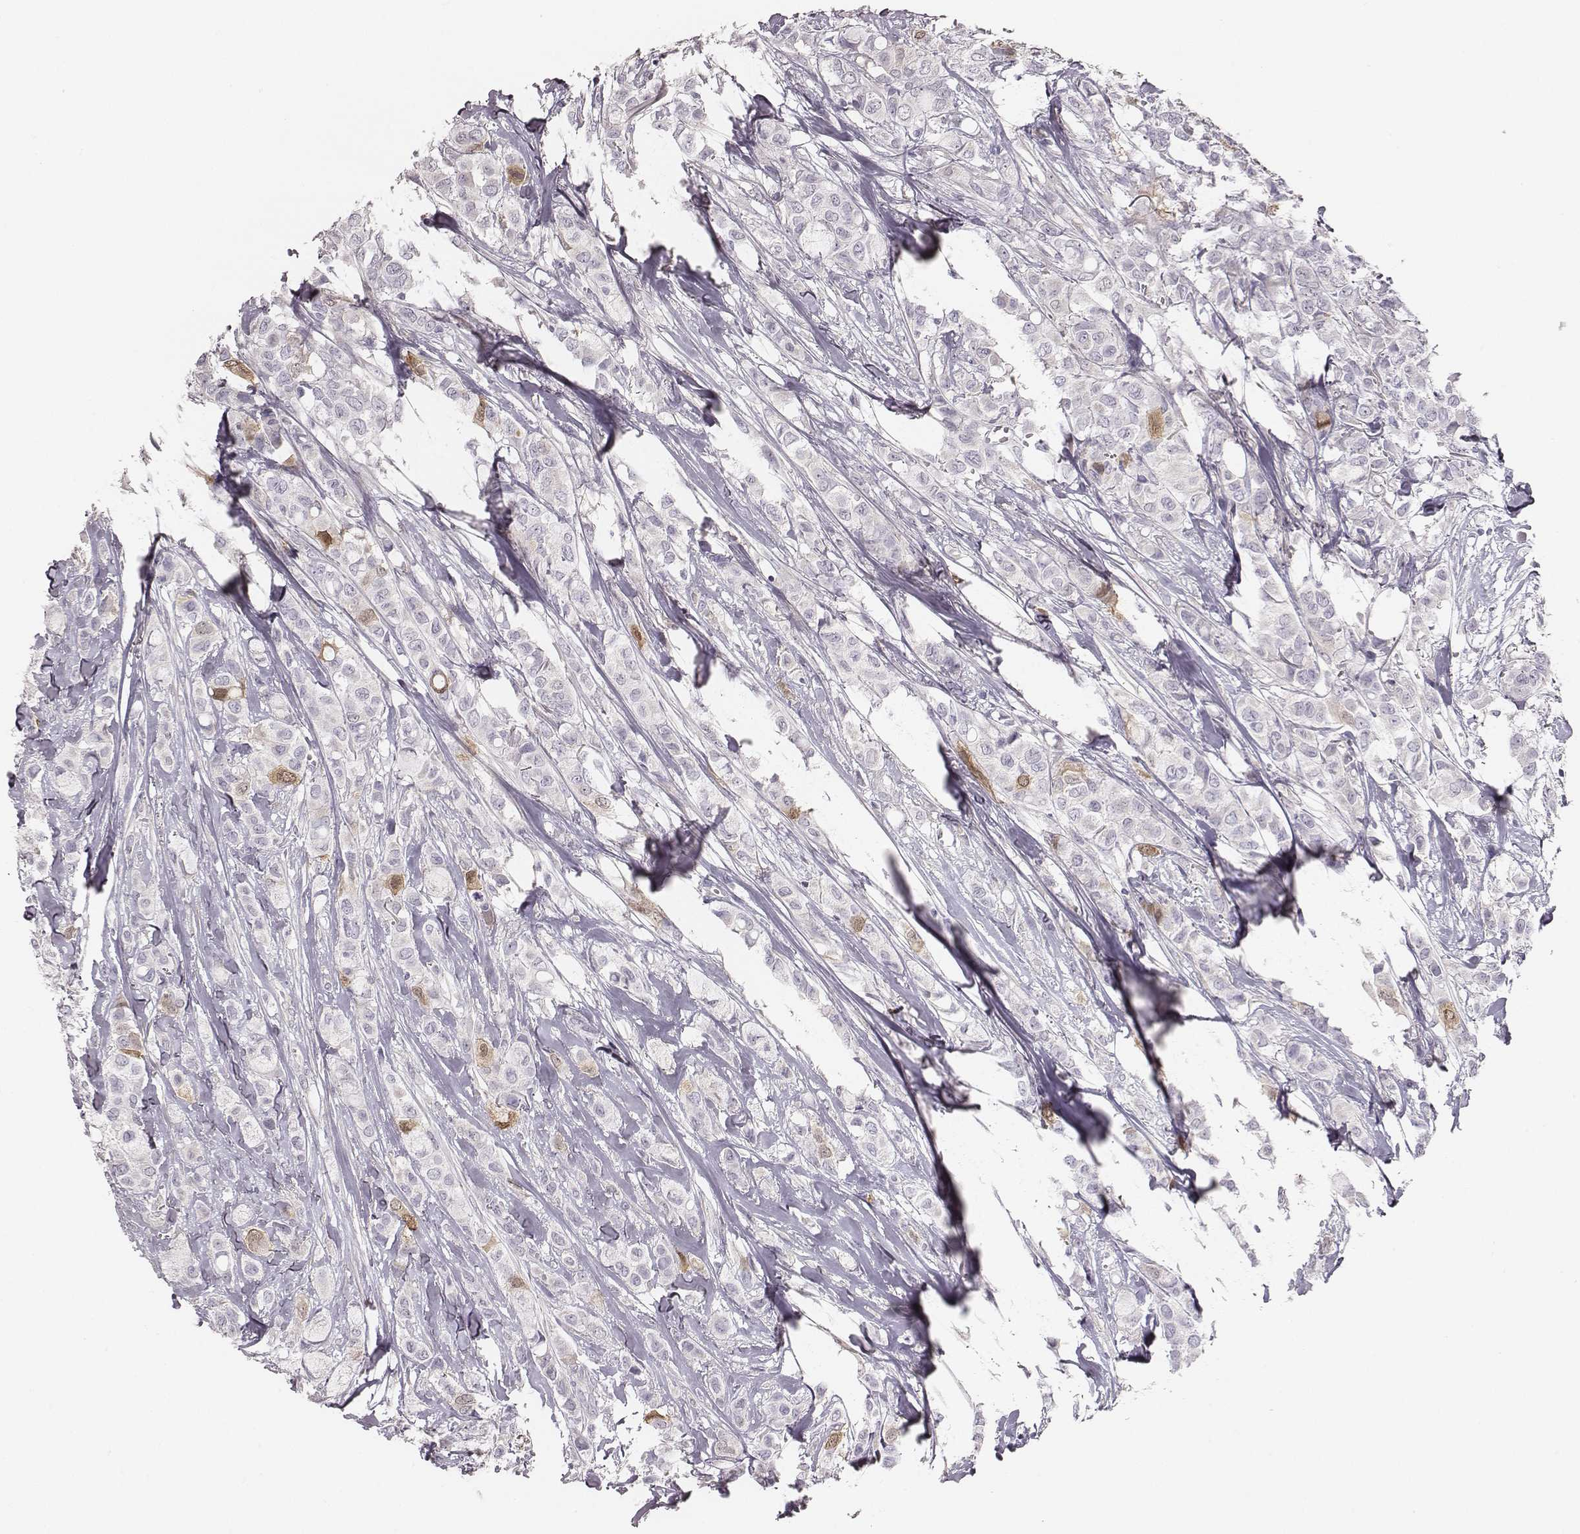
{"staining": {"intensity": "negative", "quantity": "none", "location": "none"}, "tissue": "breast cancer", "cell_type": "Tumor cells", "image_type": "cancer", "snomed": [{"axis": "morphology", "description": "Duct carcinoma"}, {"axis": "topography", "description": "Breast"}], "caption": "Image shows no significant protein positivity in tumor cells of breast cancer.", "gene": "PBK", "patient": {"sex": "female", "age": 85}}